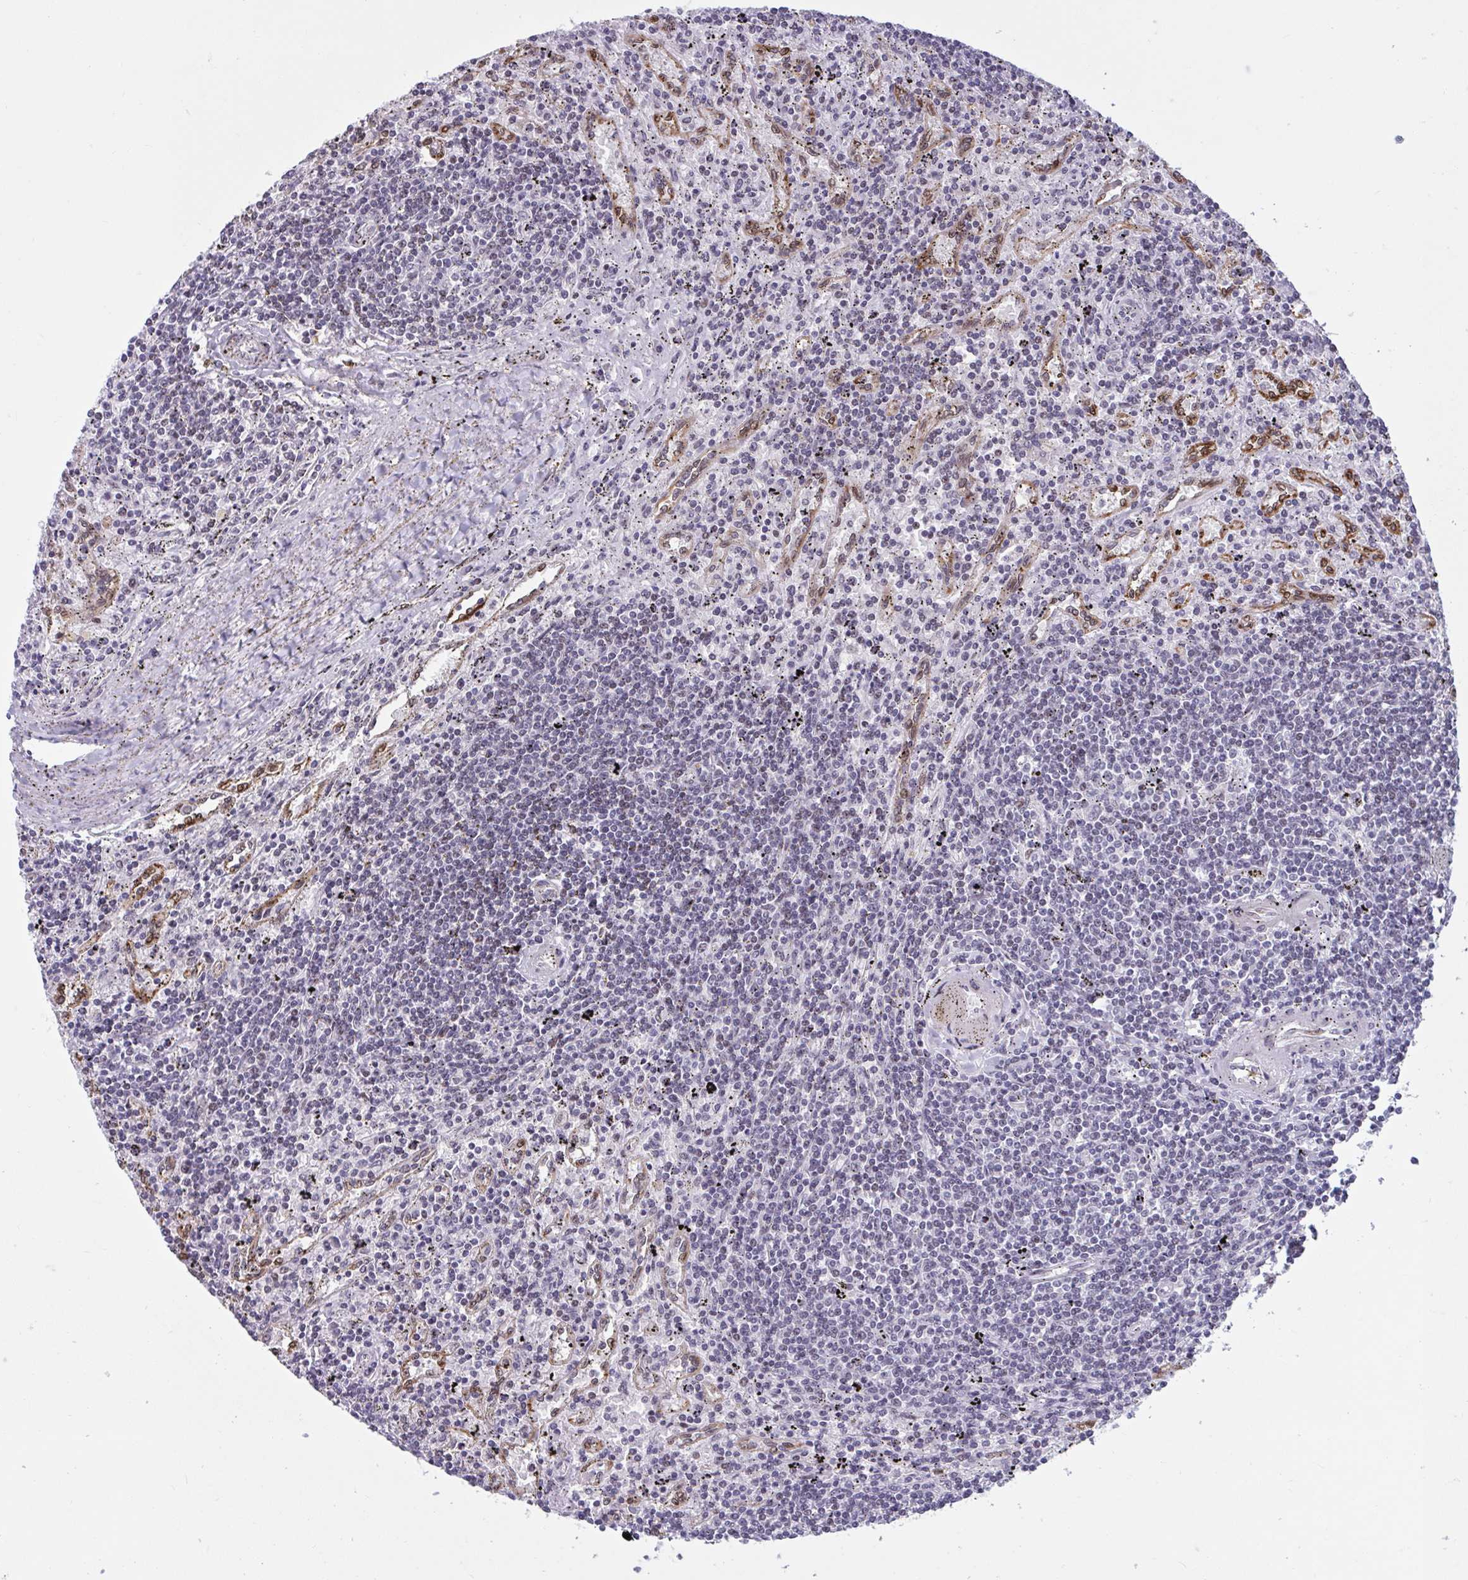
{"staining": {"intensity": "negative", "quantity": "none", "location": "none"}, "tissue": "lymphoma", "cell_type": "Tumor cells", "image_type": "cancer", "snomed": [{"axis": "morphology", "description": "Malignant lymphoma, non-Hodgkin's type, Low grade"}, {"axis": "topography", "description": "Spleen"}], "caption": "Image shows no protein expression in tumor cells of lymphoma tissue.", "gene": "HSD17B6", "patient": {"sex": "male", "age": 76}}